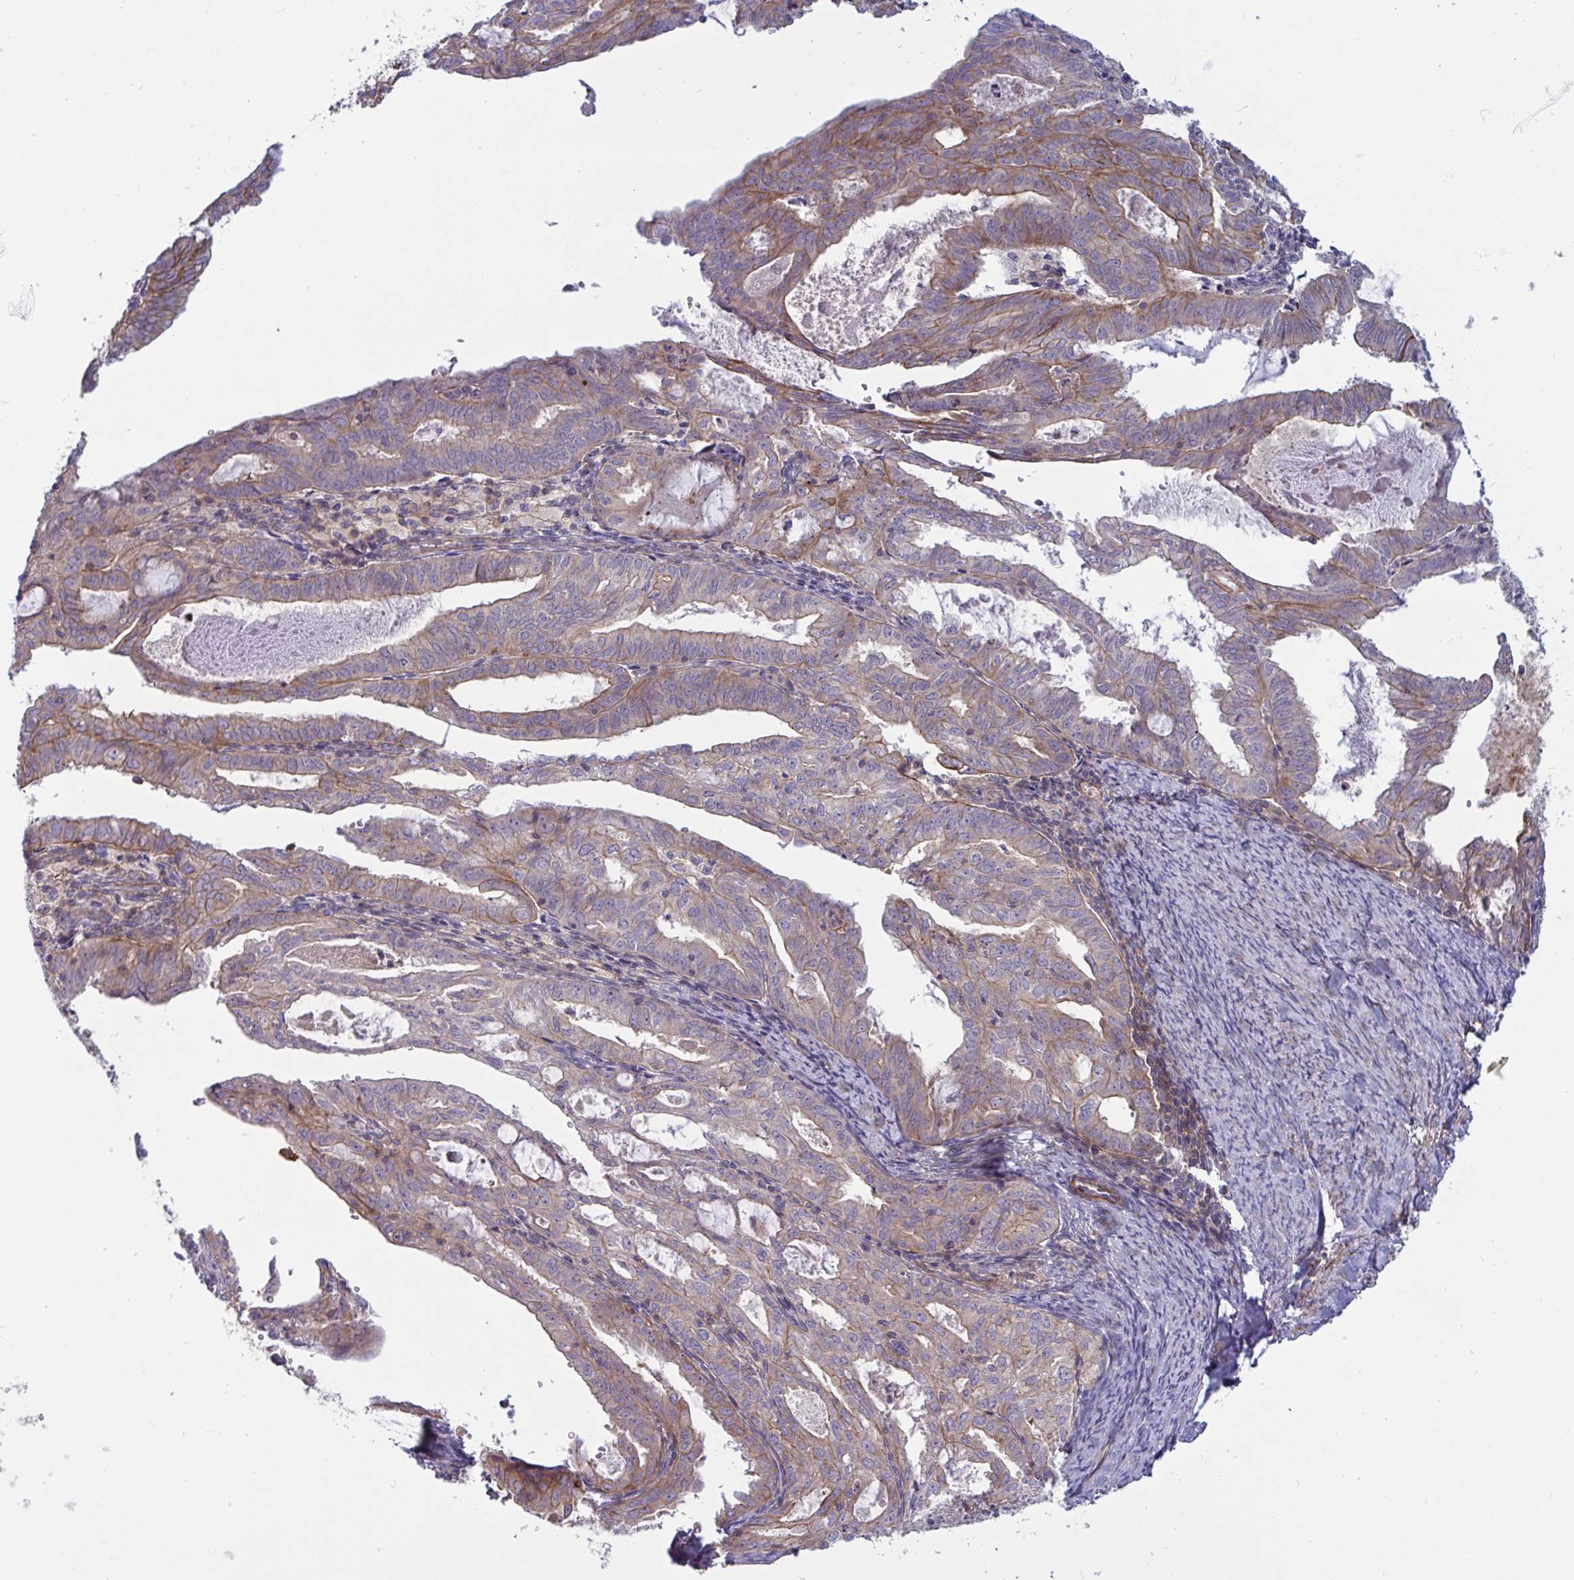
{"staining": {"intensity": "weak", "quantity": "25%-75%", "location": "cytoplasmic/membranous"}, "tissue": "endometrial cancer", "cell_type": "Tumor cells", "image_type": "cancer", "snomed": [{"axis": "morphology", "description": "Adenocarcinoma, NOS"}, {"axis": "topography", "description": "Endometrium"}], "caption": "Weak cytoplasmic/membranous staining is present in approximately 25%-75% of tumor cells in endometrial adenocarcinoma.", "gene": "TANK", "patient": {"sex": "female", "age": 70}}